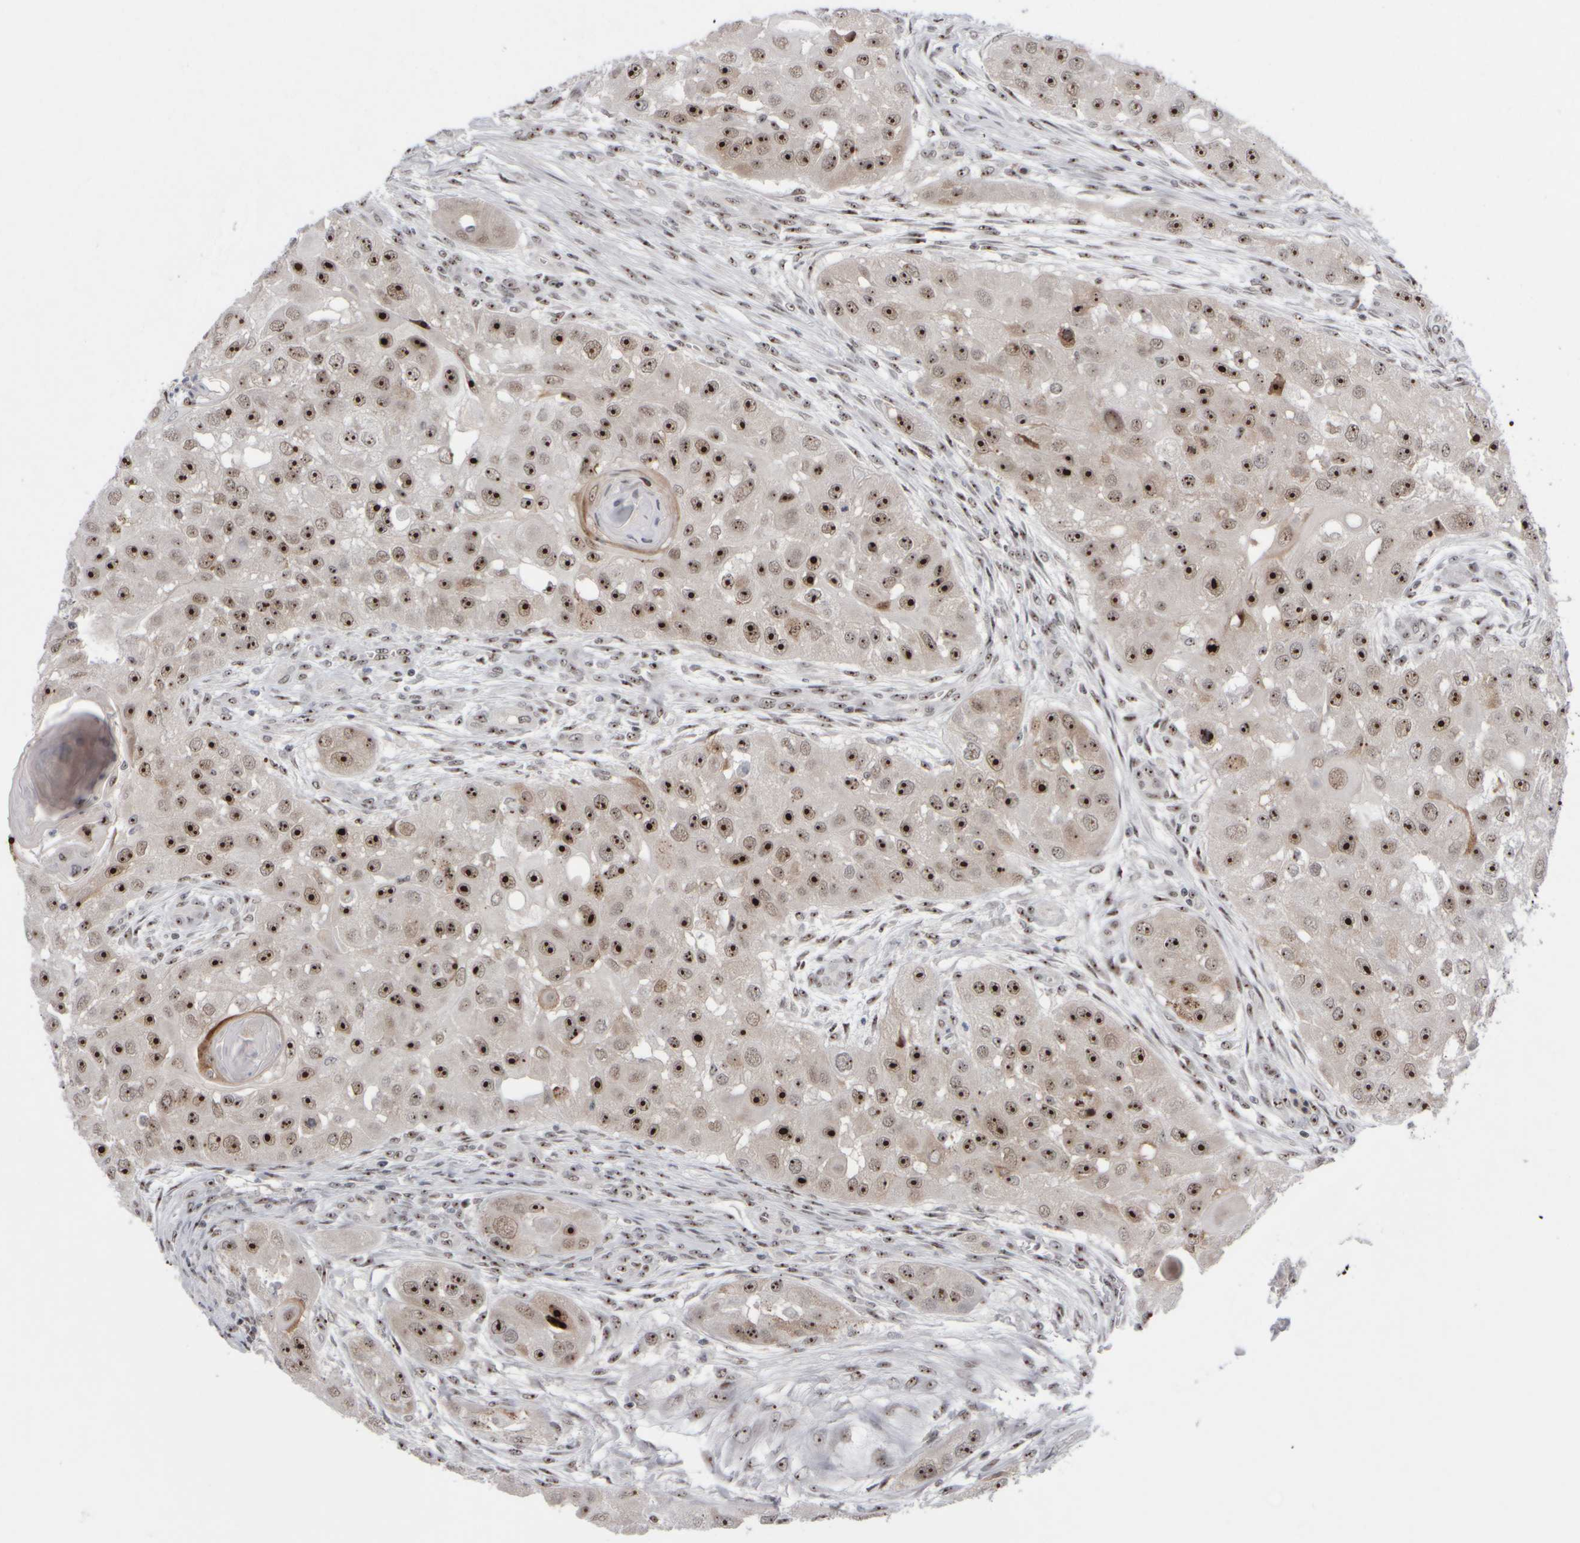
{"staining": {"intensity": "strong", "quantity": ">75%", "location": "nuclear"}, "tissue": "head and neck cancer", "cell_type": "Tumor cells", "image_type": "cancer", "snomed": [{"axis": "morphology", "description": "Normal tissue, NOS"}, {"axis": "morphology", "description": "Squamous cell carcinoma, NOS"}, {"axis": "topography", "description": "Skeletal muscle"}, {"axis": "topography", "description": "Head-Neck"}], "caption": "About >75% of tumor cells in human squamous cell carcinoma (head and neck) demonstrate strong nuclear protein positivity as visualized by brown immunohistochemical staining.", "gene": "SURF6", "patient": {"sex": "male", "age": 51}}